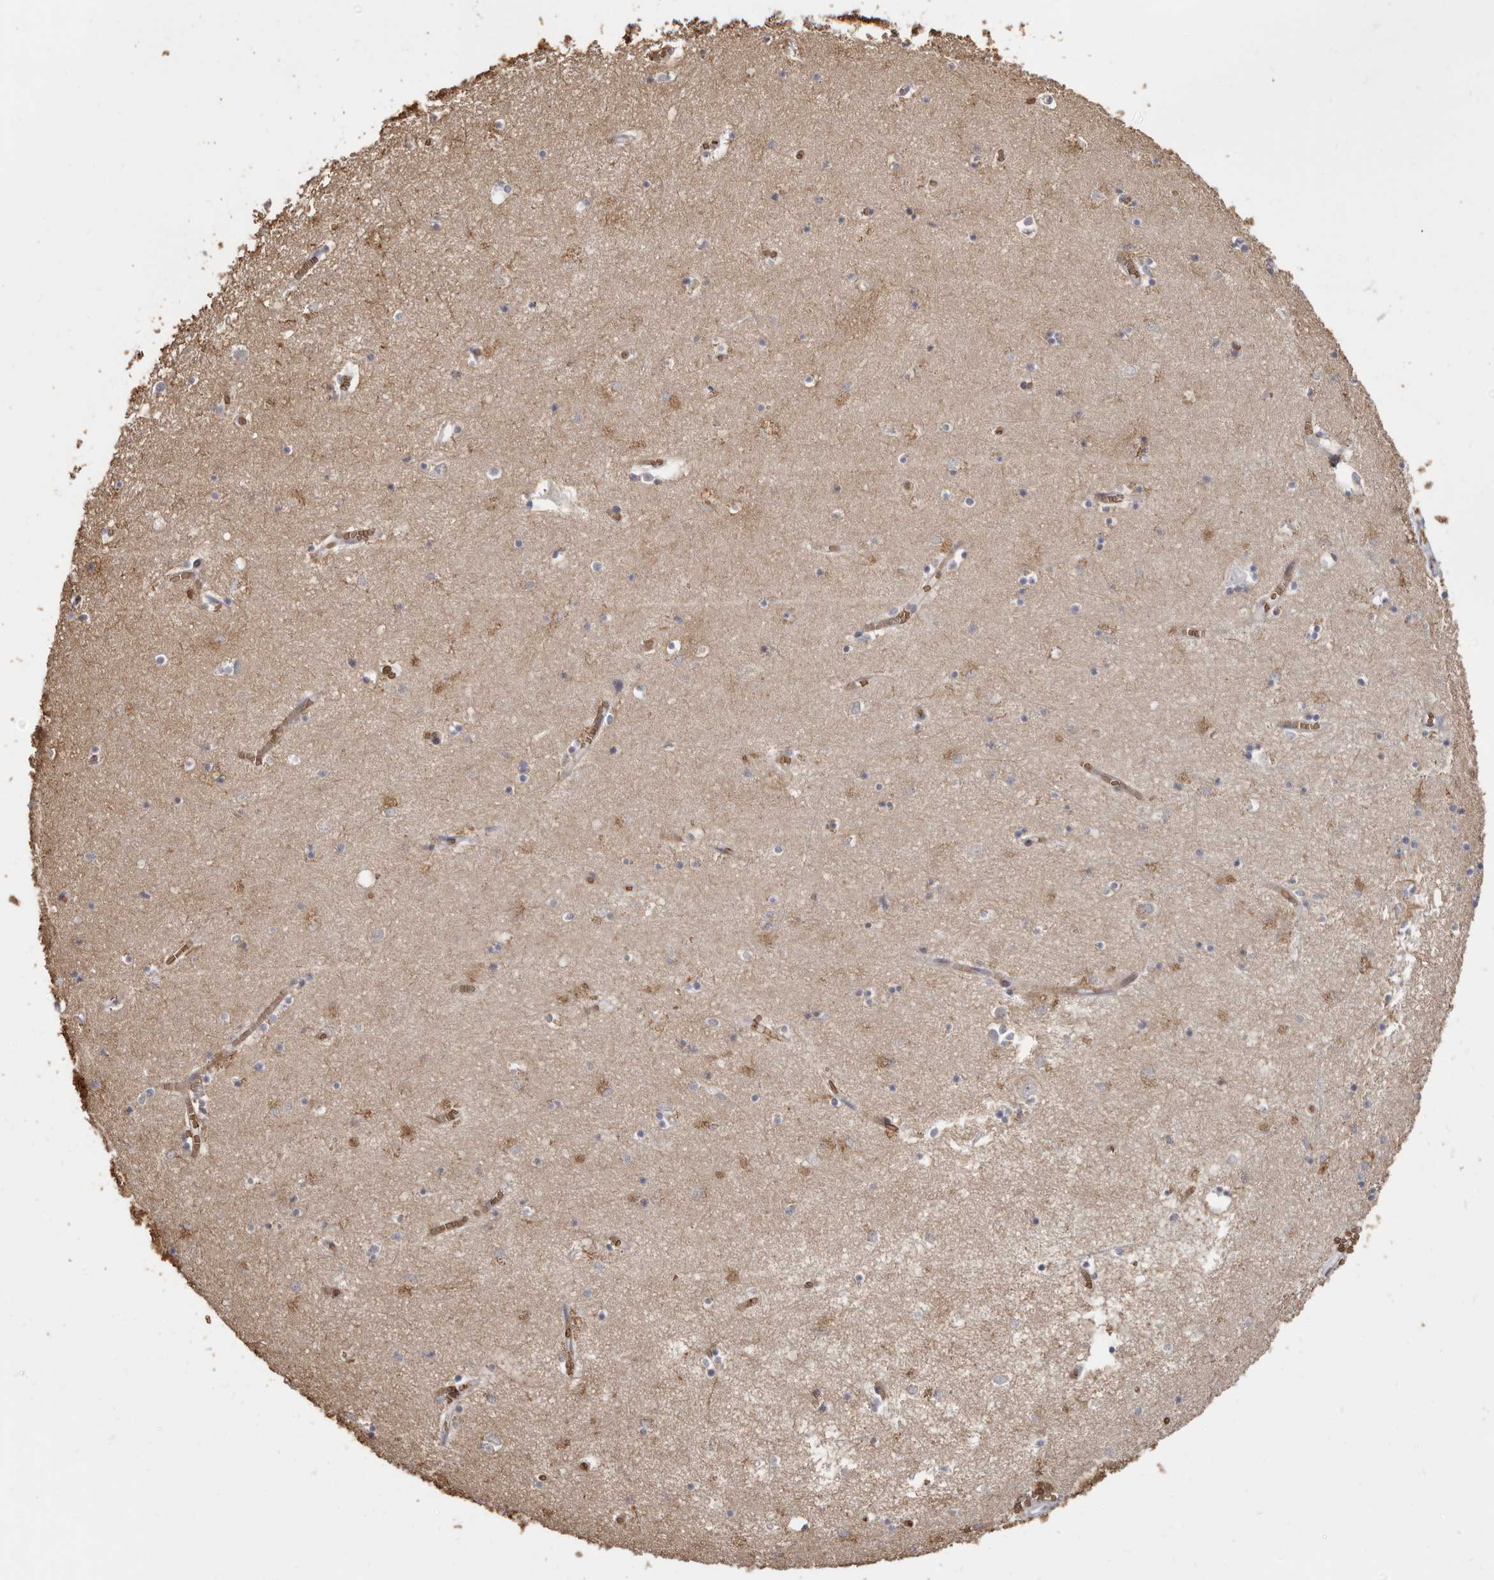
{"staining": {"intensity": "weak", "quantity": "<25%", "location": "cytoplasmic/membranous"}, "tissue": "hippocampus", "cell_type": "Glial cells", "image_type": "normal", "snomed": [{"axis": "morphology", "description": "Normal tissue, NOS"}, {"axis": "topography", "description": "Hippocampus"}], "caption": "Immunohistochemistry (IHC) of unremarkable human hippocampus demonstrates no positivity in glial cells.", "gene": "ENTREP1", "patient": {"sex": "male", "age": 70}}